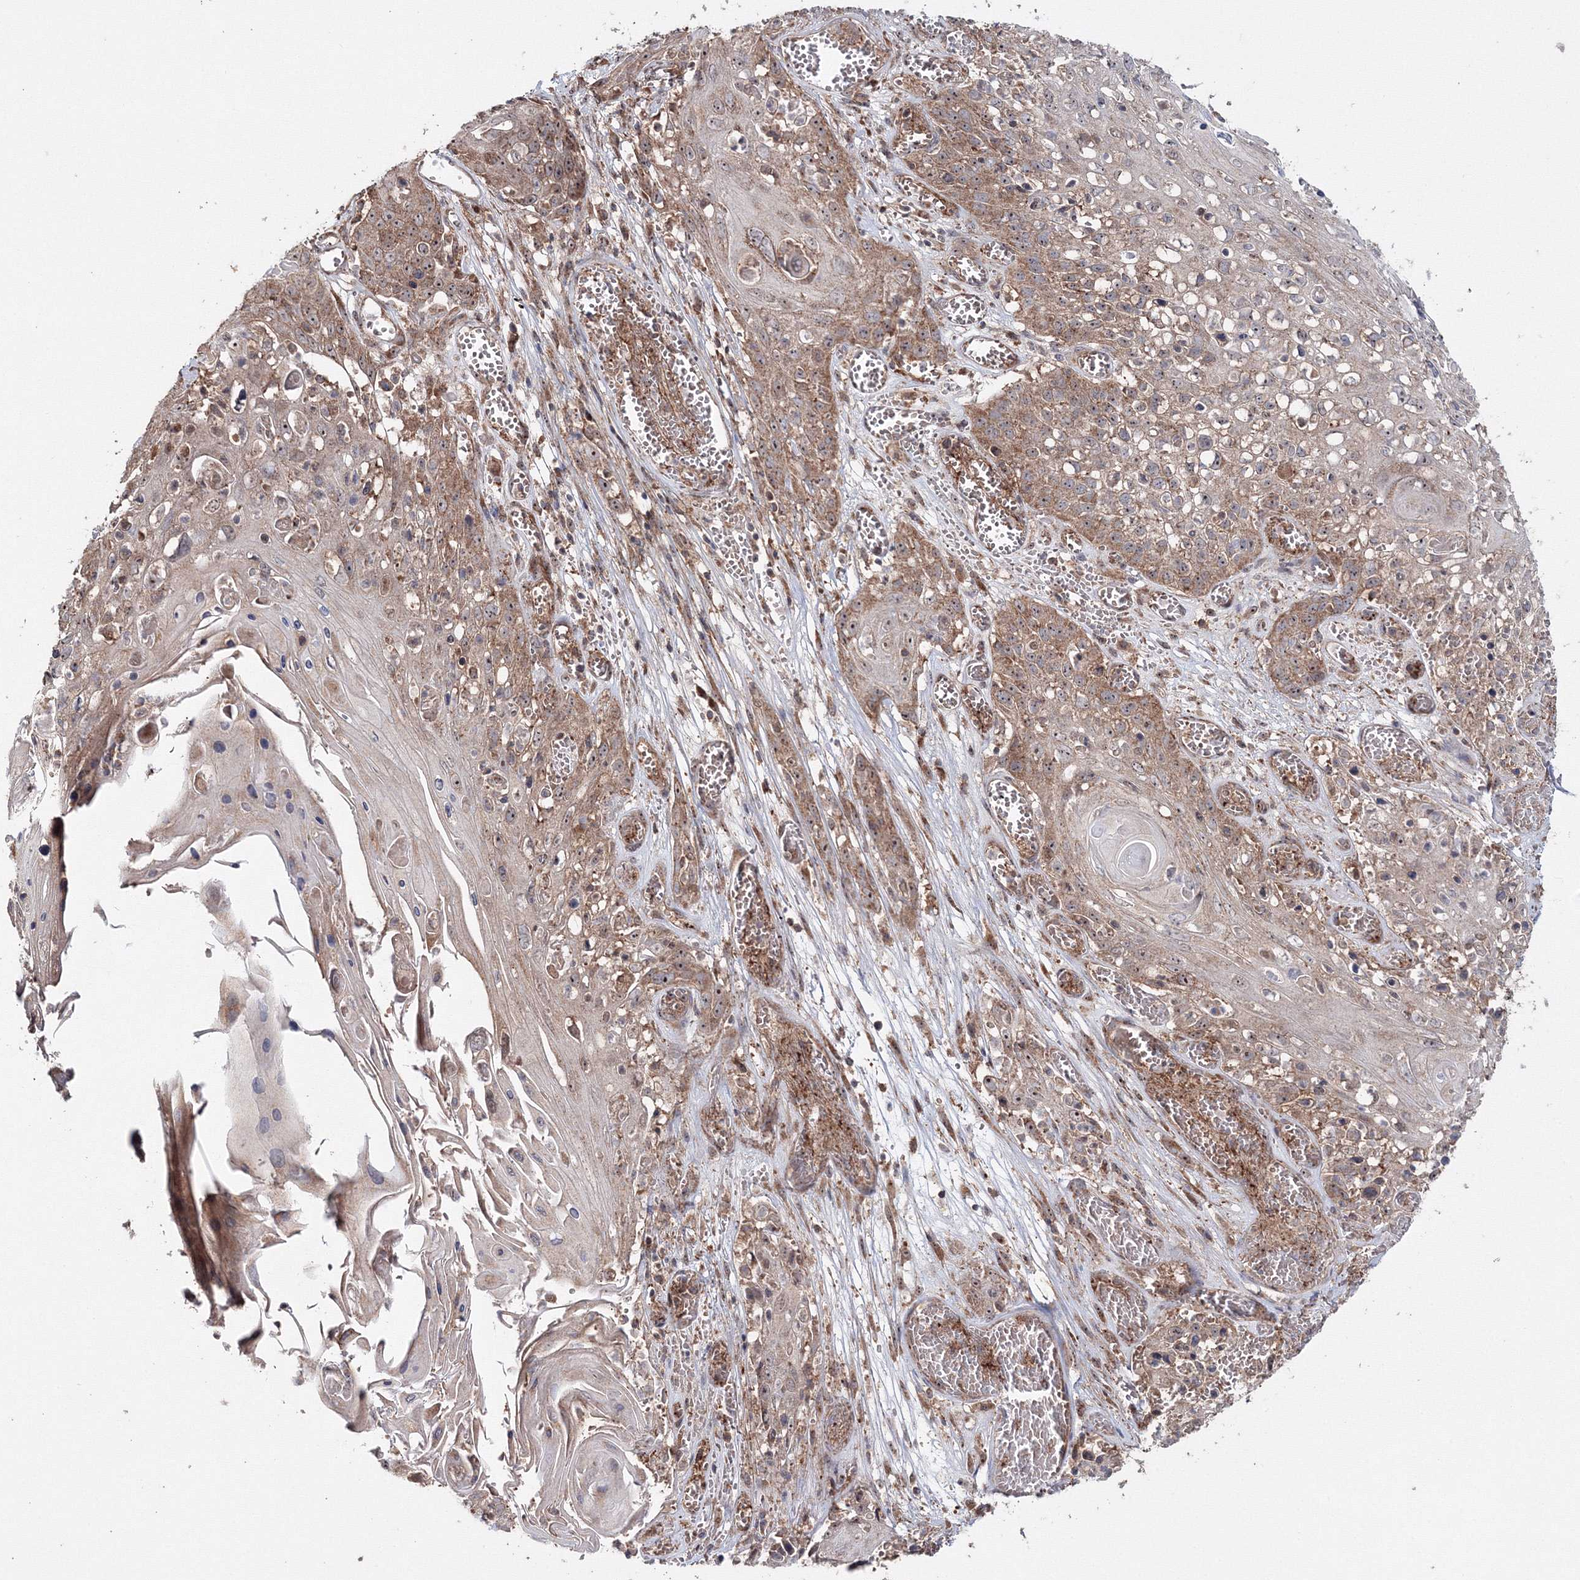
{"staining": {"intensity": "moderate", "quantity": ">75%", "location": "cytoplasmic/membranous"}, "tissue": "skin cancer", "cell_type": "Tumor cells", "image_type": "cancer", "snomed": [{"axis": "morphology", "description": "Squamous cell carcinoma, NOS"}, {"axis": "topography", "description": "Skin"}], "caption": "There is medium levels of moderate cytoplasmic/membranous staining in tumor cells of skin squamous cell carcinoma, as demonstrated by immunohistochemical staining (brown color).", "gene": "PEX13", "patient": {"sex": "male", "age": 55}}